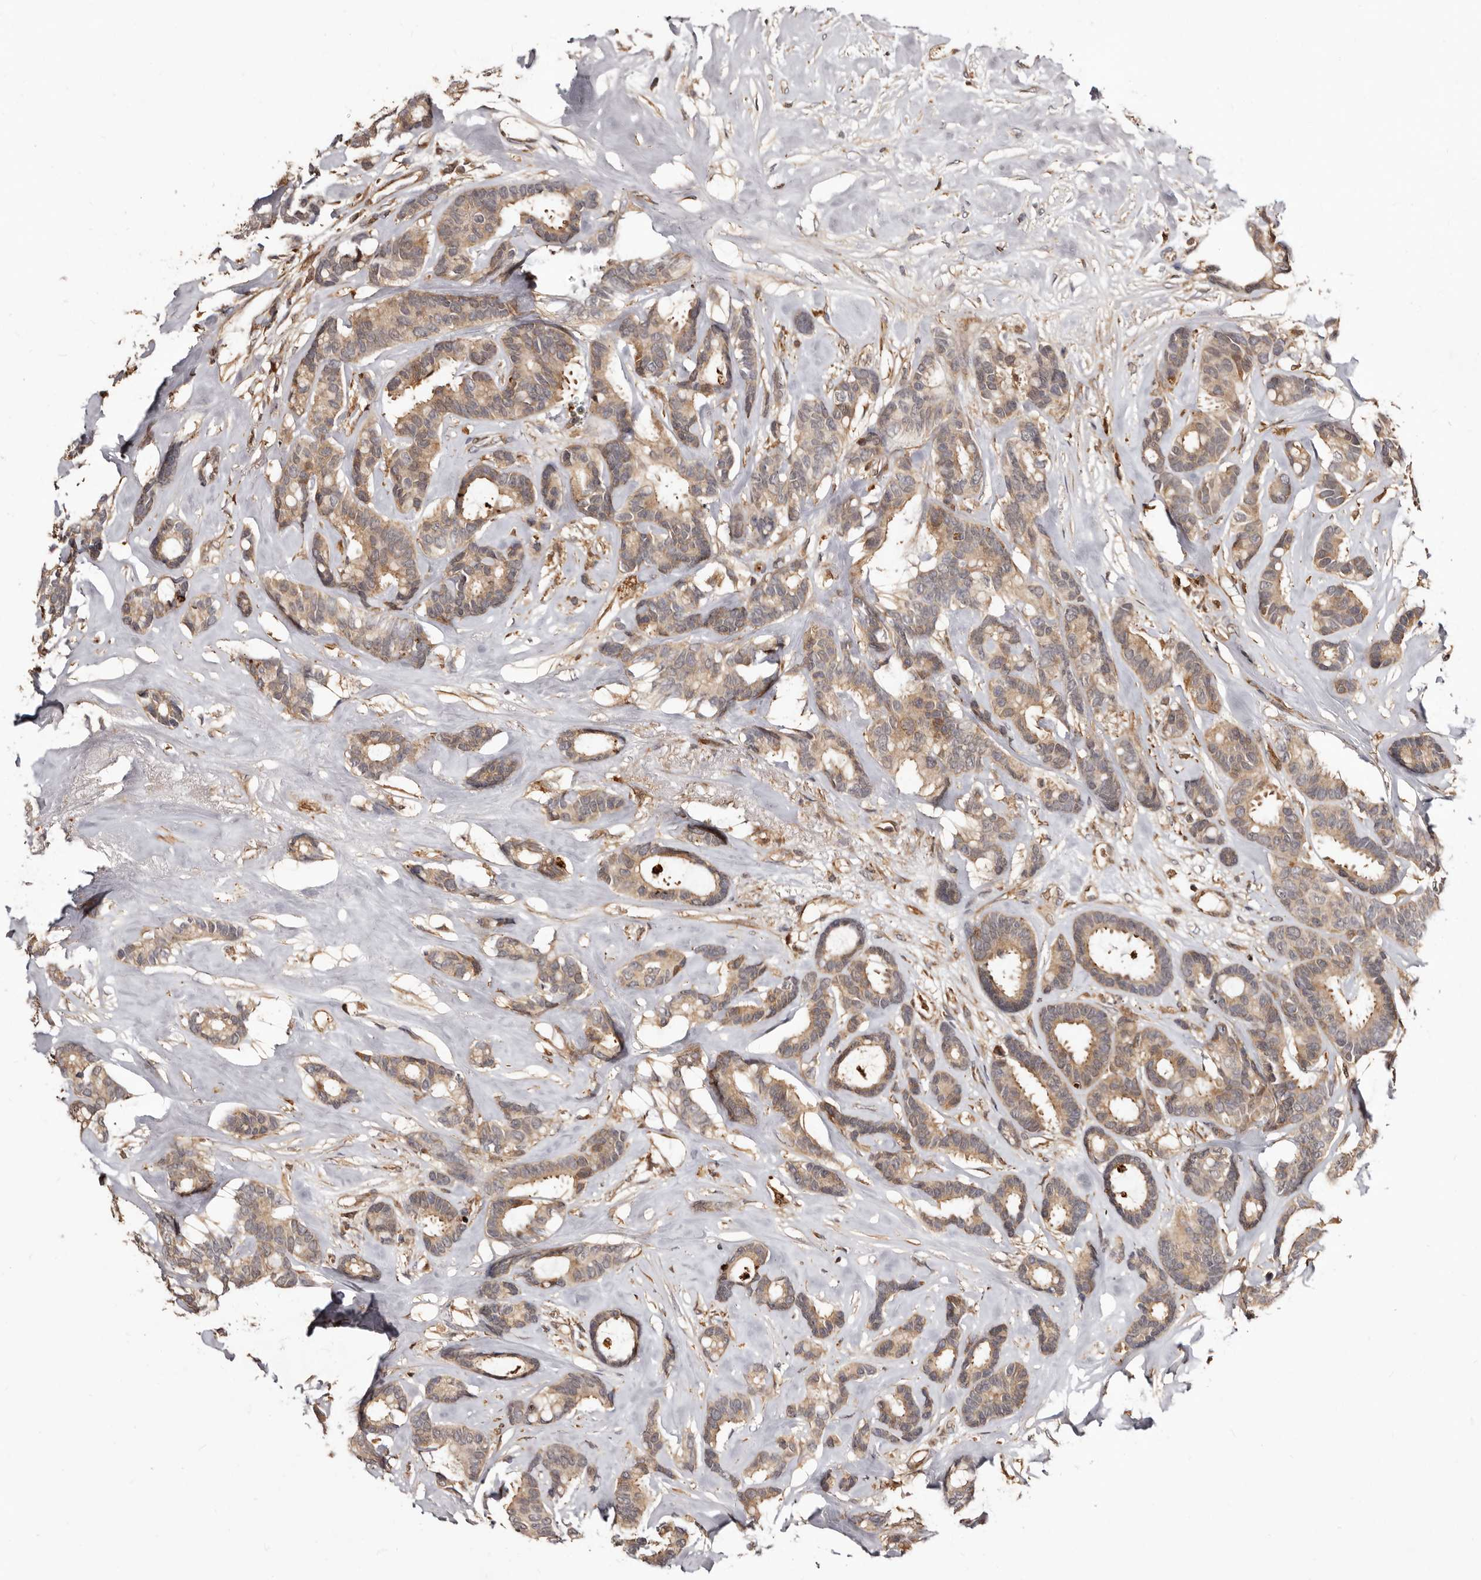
{"staining": {"intensity": "moderate", "quantity": ">75%", "location": "cytoplasmic/membranous"}, "tissue": "breast cancer", "cell_type": "Tumor cells", "image_type": "cancer", "snomed": [{"axis": "morphology", "description": "Duct carcinoma"}, {"axis": "topography", "description": "Breast"}], "caption": "A high-resolution photomicrograph shows IHC staining of breast cancer, which exhibits moderate cytoplasmic/membranous expression in approximately >75% of tumor cells. Using DAB (3,3'-diaminobenzidine) (brown) and hematoxylin (blue) stains, captured at high magnification using brightfield microscopy.", "gene": "BAX", "patient": {"sex": "female", "age": 87}}